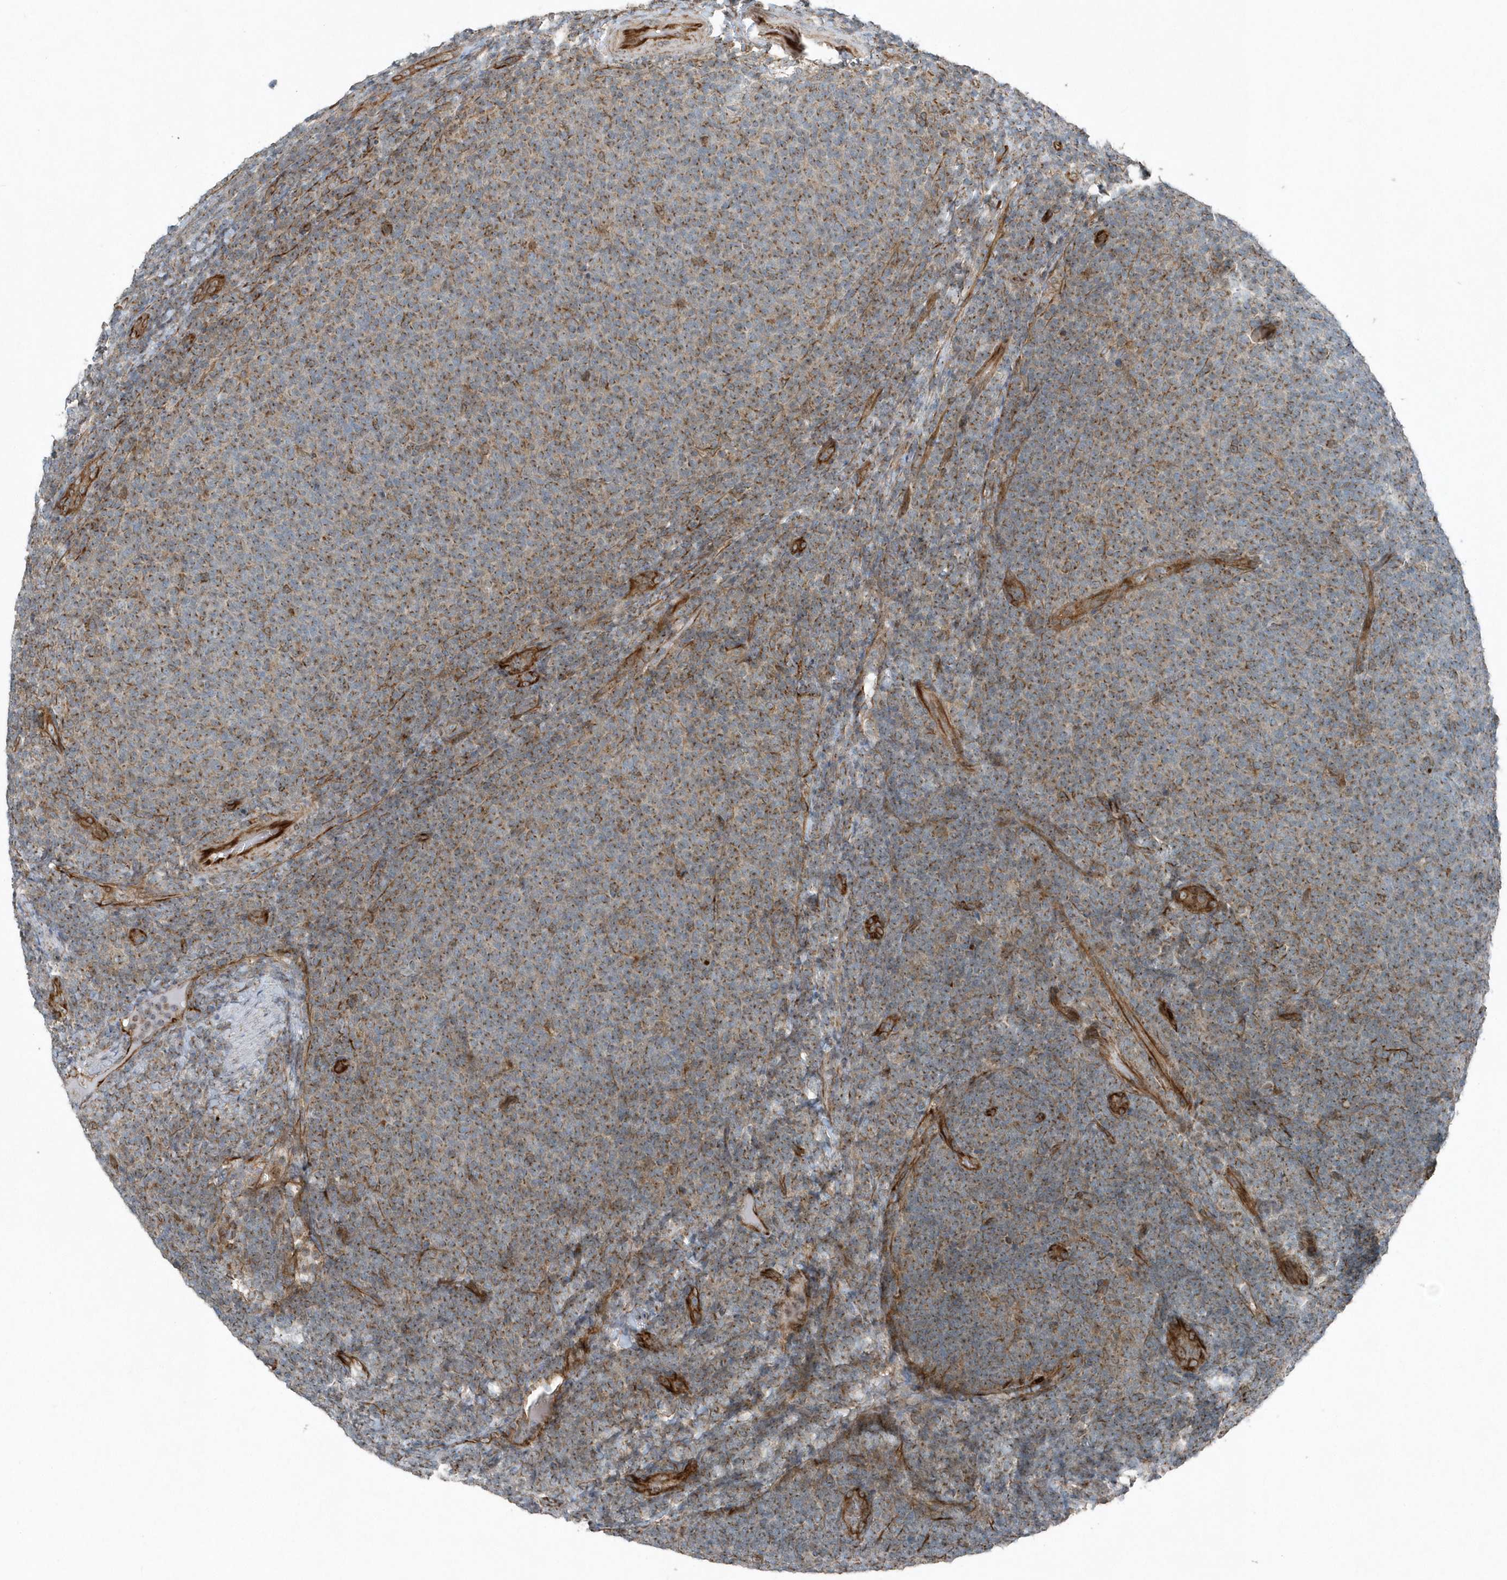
{"staining": {"intensity": "moderate", "quantity": "25%-75%", "location": "cytoplasmic/membranous"}, "tissue": "lymphoma", "cell_type": "Tumor cells", "image_type": "cancer", "snomed": [{"axis": "morphology", "description": "Malignant lymphoma, non-Hodgkin's type, Low grade"}, {"axis": "topography", "description": "Lymph node"}], "caption": "High-magnification brightfield microscopy of lymphoma stained with DAB (brown) and counterstained with hematoxylin (blue). tumor cells exhibit moderate cytoplasmic/membranous positivity is seen in about25%-75% of cells. (DAB (3,3'-diaminobenzidine) IHC, brown staining for protein, blue staining for nuclei).", "gene": "GCC2", "patient": {"sex": "male", "age": 66}}